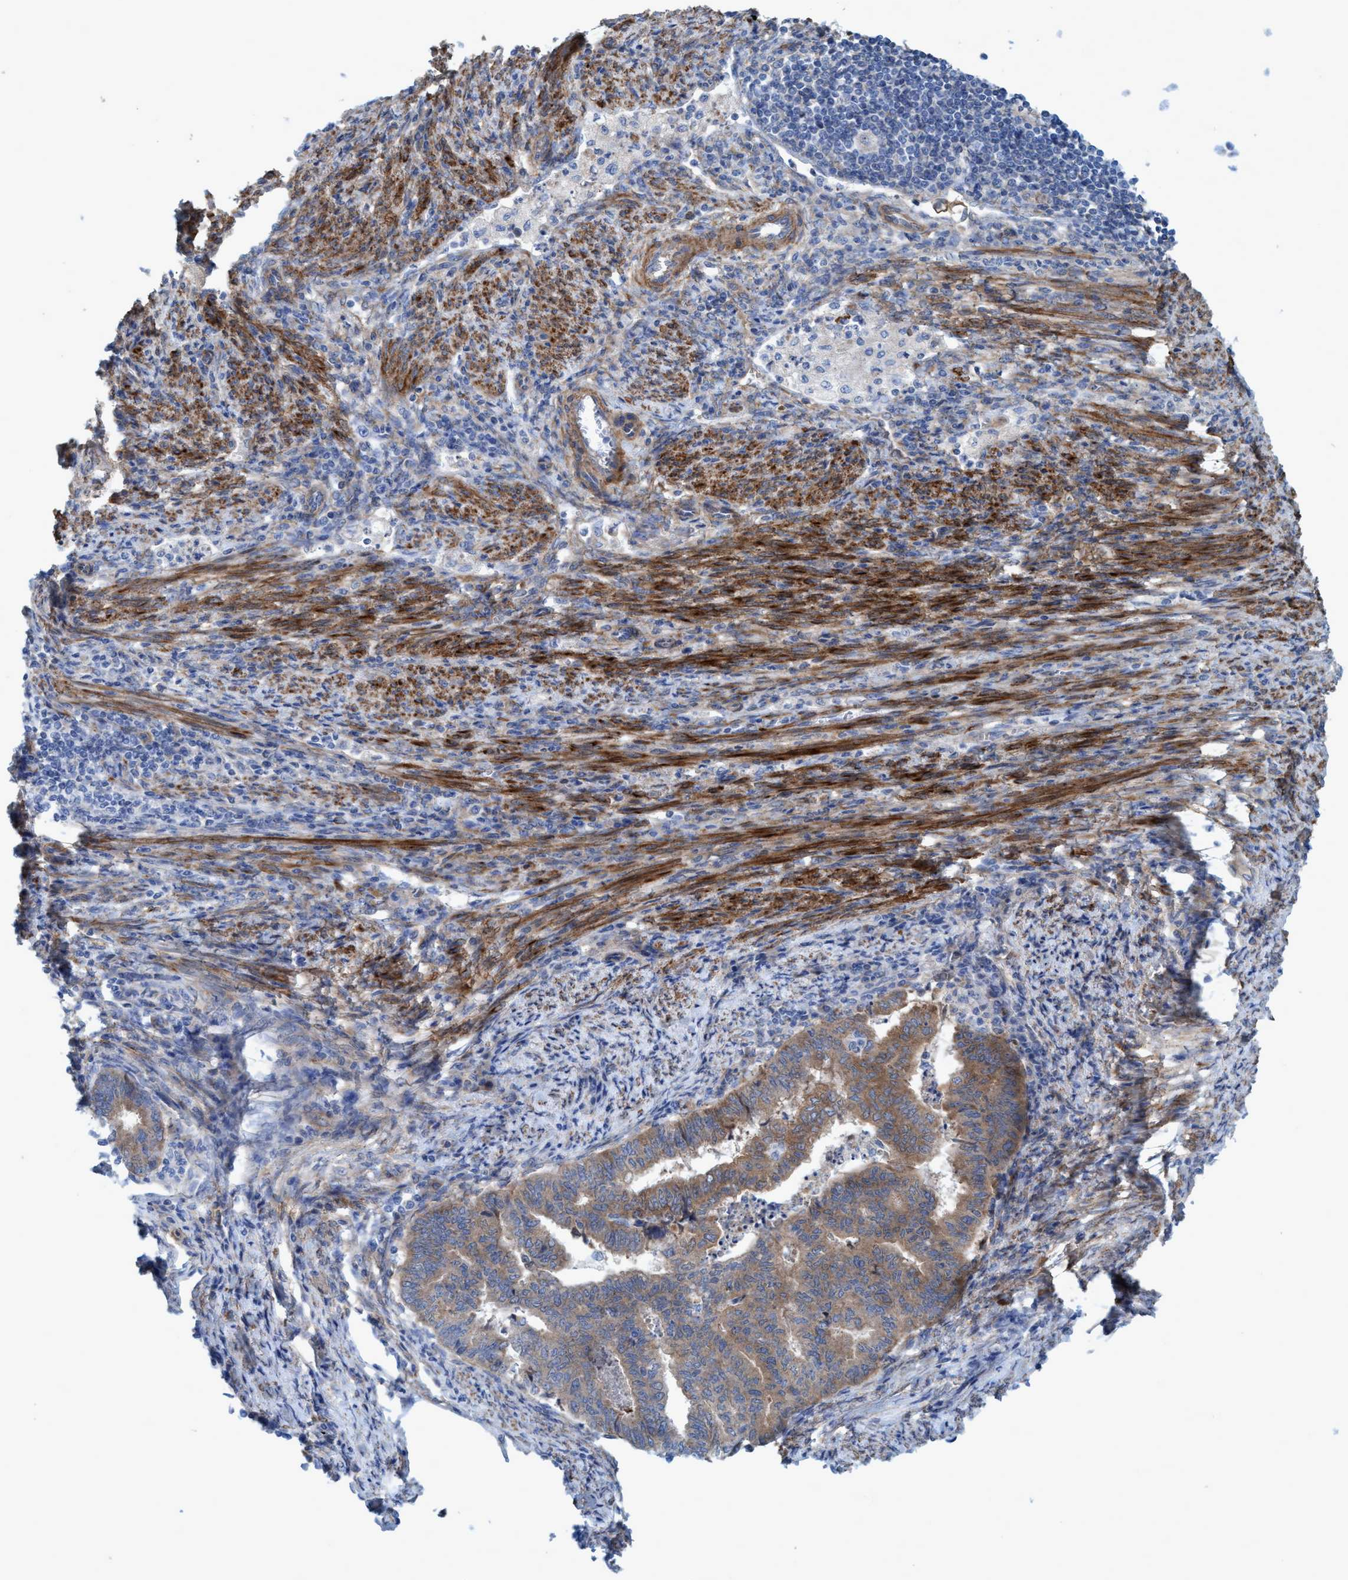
{"staining": {"intensity": "moderate", "quantity": ">75%", "location": "cytoplasmic/membranous"}, "tissue": "endometrial cancer", "cell_type": "Tumor cells", "image_type": "cancer", "snomed": [{"axis": "morphology", "description": "Polyp, NOS"}, {"axis": "morphology", "description": "Adenocarcinoma, NOS"}, {"axis": "morphology", "description": "Adenoma, NOS"}, {"axis": "topography", "description": "Endometrium"}], "caption": "This image exhibits endometrial cancer stained with immunohistochemistry to label a protein in brown. The cytoplasmic/membranous of tumor cells show moderate positivity for the protein. Nuclei are counter-stained blue.", "gene": "GULP1", "patient": {"sex": "female", "age": 79}}